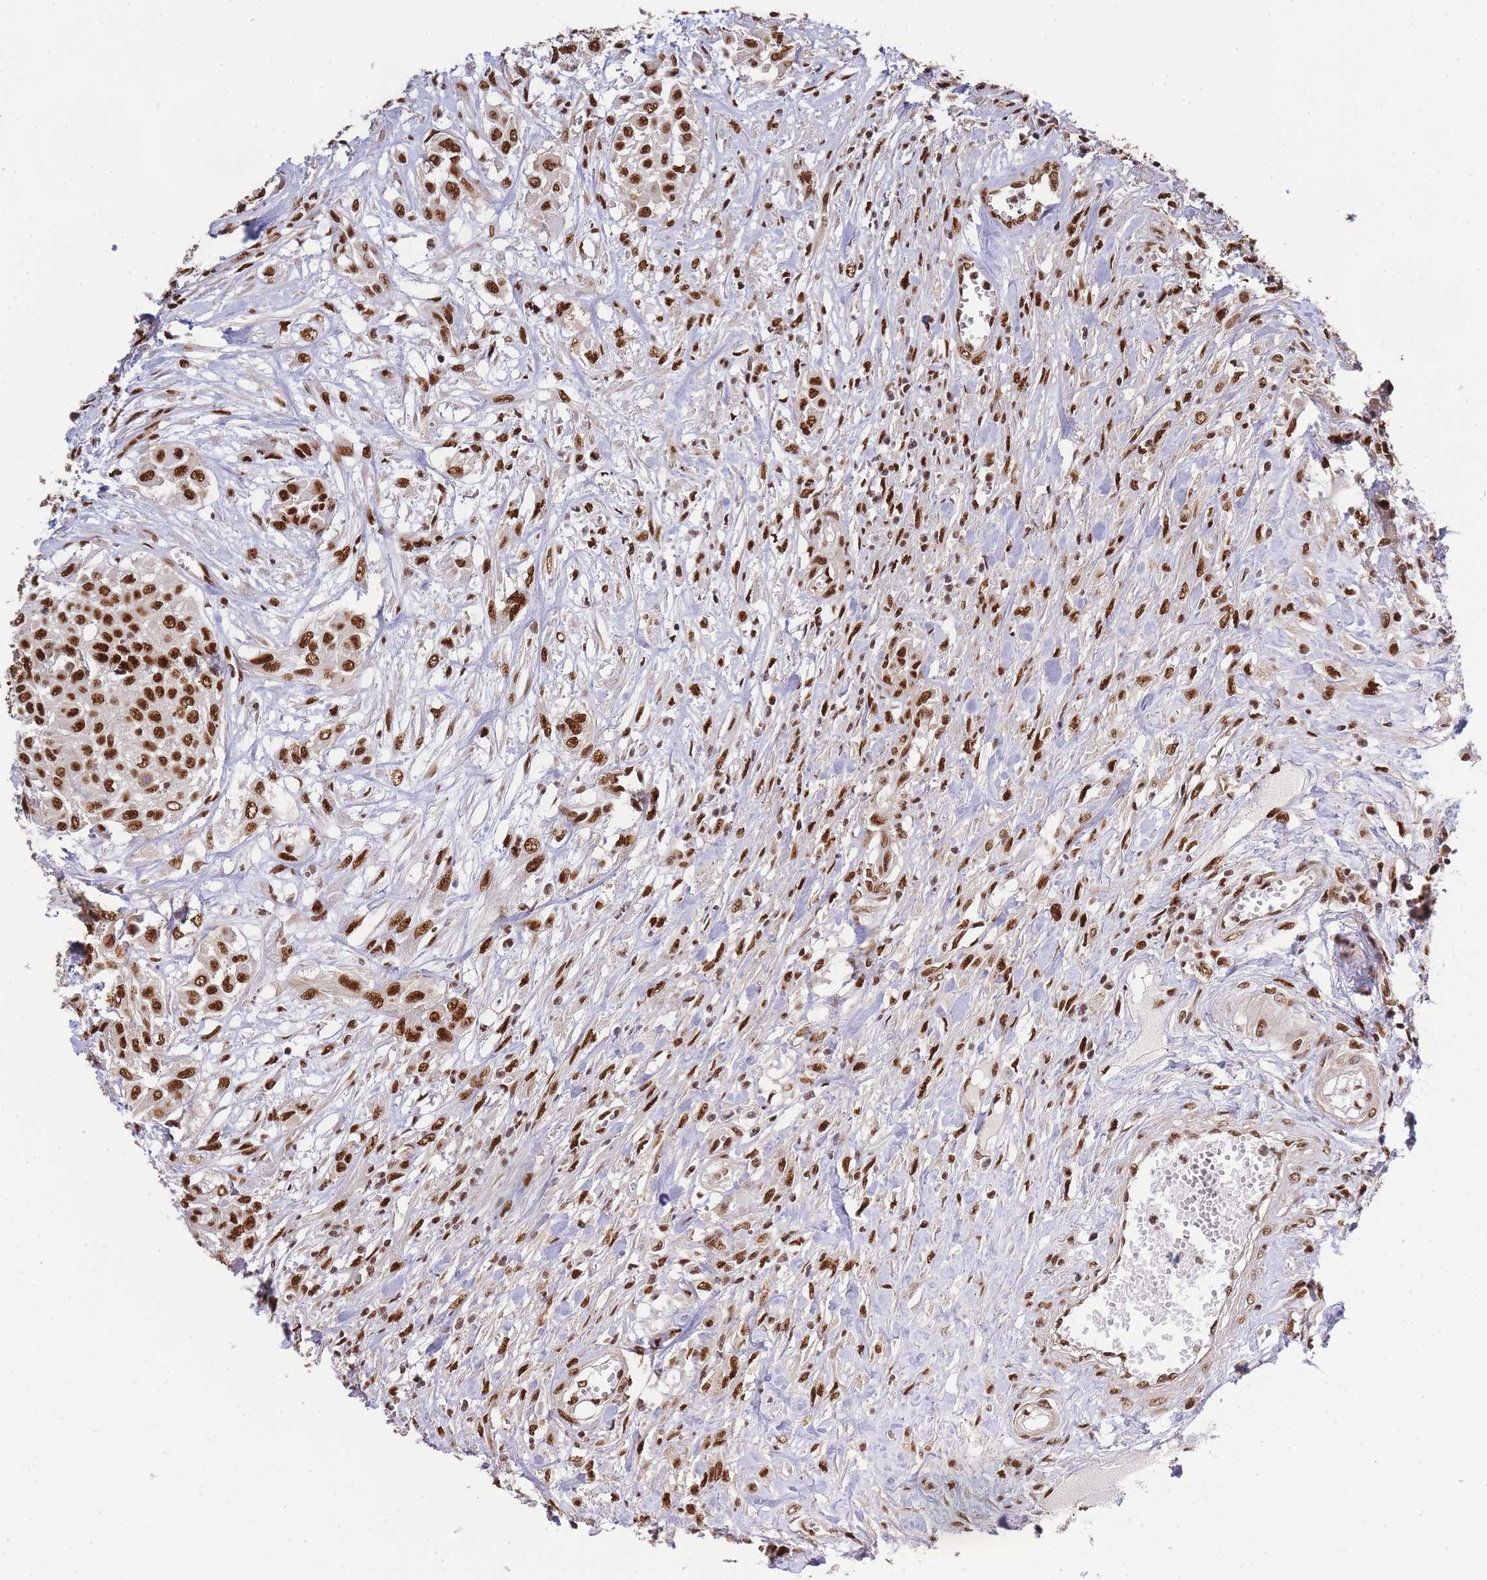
{"staining": {"intensity": "strong", "quantity": ">75%", "location": "nuclear"}, "tissue": "urothelial cancer", "cell_type": "Tumor cells", "image_type": "cancer", "snomed": [{"axis": "morphology", "description": "Urothelial carcinoma, High grade"}, {"axis": "topography", "description": "Urinary bladder"}], "caption": "Human high-grade urothelial carcinoma stained with a protein marker exhibits strong staining in tumor cells.", "gene": "PRKDC", "patient": {"sex": "male", "age": 57}}